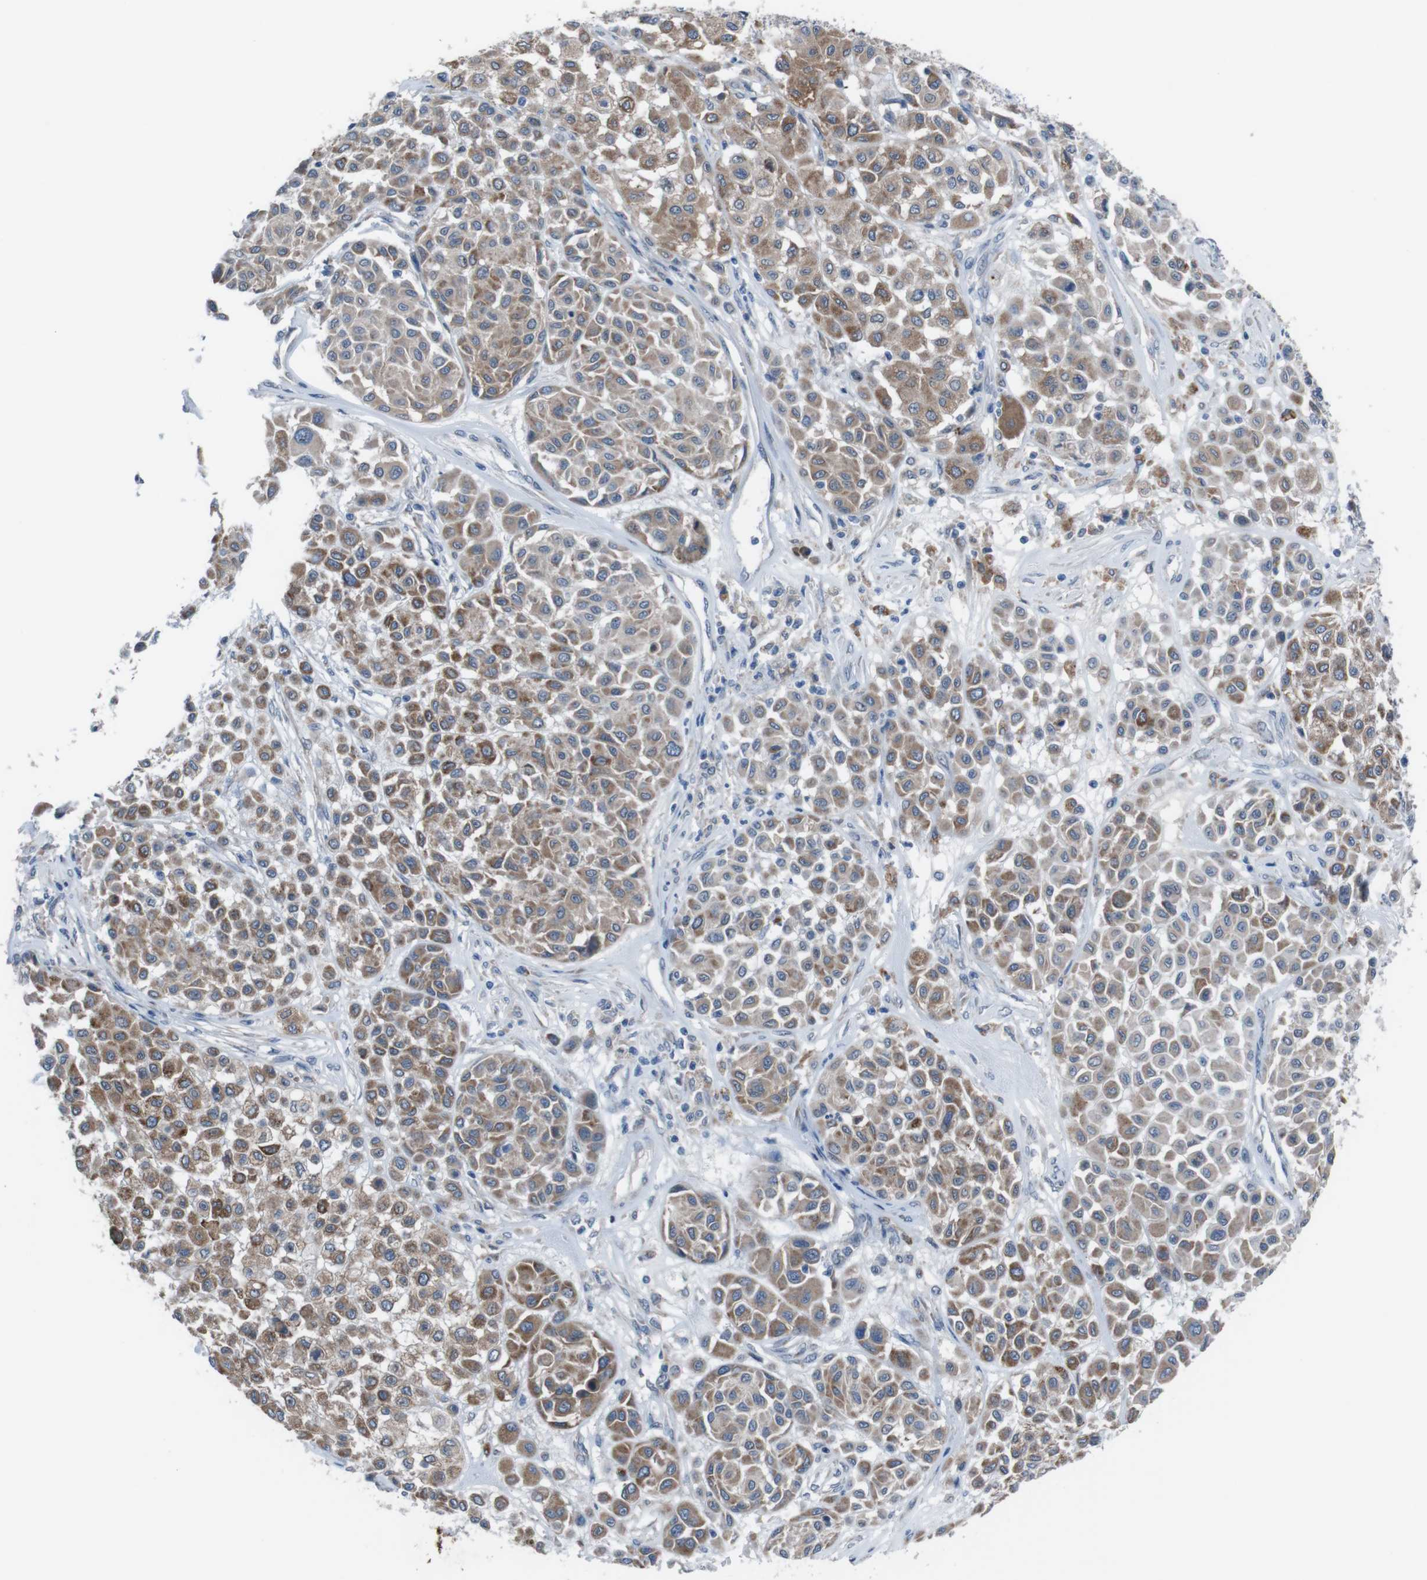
{"staining": {"intensity": "moderate", "quantity": ">75%", "location": "cytoplasmic/membranous"}, "tissue": "melanoma", "cell_type": "Tumor cells", "image_type": "cancer", "snomed": [{"axis": "morphology", "description": "Malignant melanoma, Metastatic site"}, {"axis": "topography", "description": "Soft tissue"}], "caption": "Immunohistochemical staining of human melanoma displays moderate cytoplasmic/membranous protein expression in approximately >75% of tumor cells. The protein of interest is stained brown, and the nuclei are stained in blue (DAB (3,3'-diaminobenzidine) IHC with brightfield microscopy, high magnification).", "gene": "CDH22", "patient": {"sex": "male", "age": 41}}